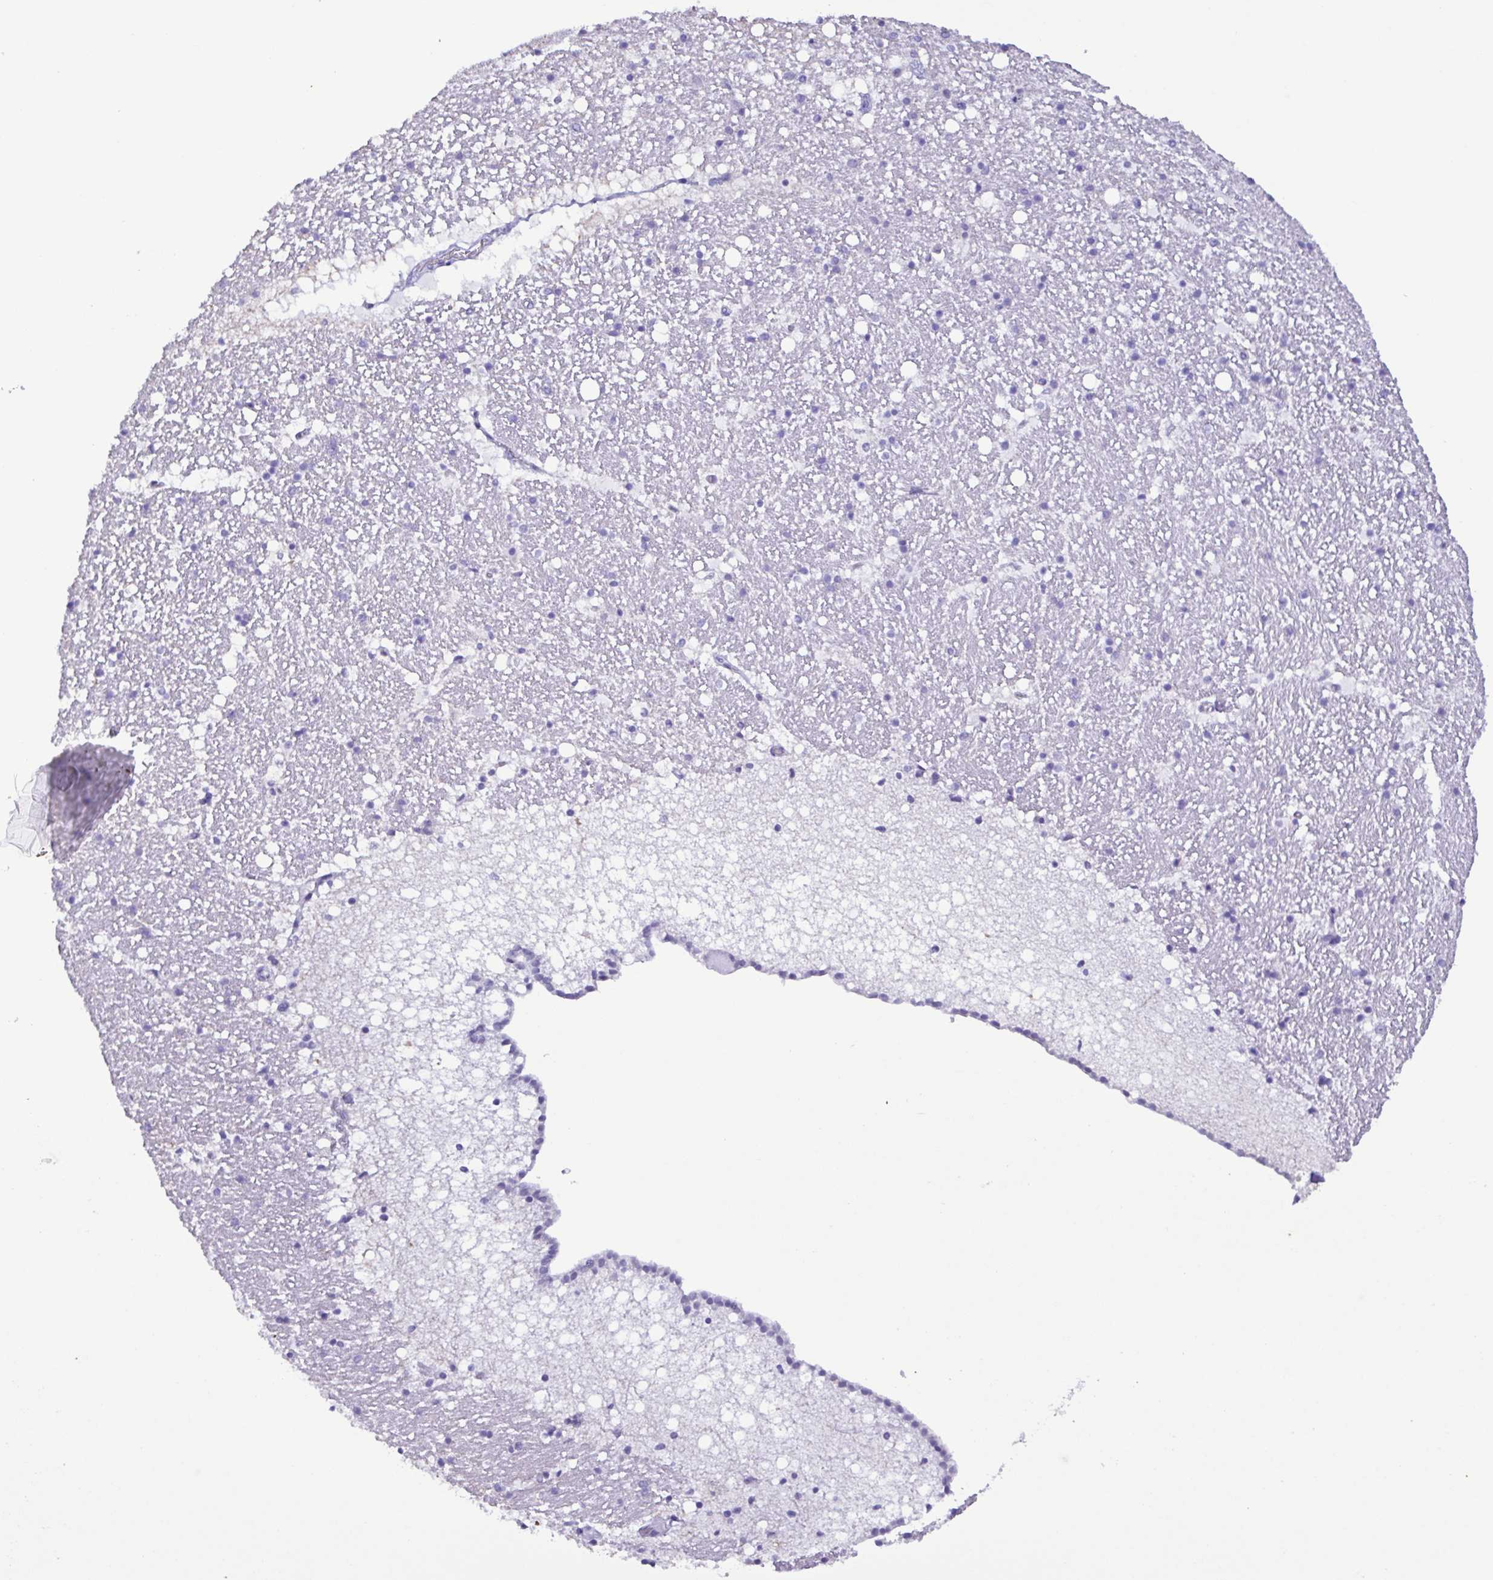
{"staining": {"intensity": "negative", "quantity": "none", "location": "none"}, "tissue": "hippocampus", "cell_type": "Glial cells", "image_type": "normal", "snomed": [{"axis": "morphology", "description": "Normal tissue, NOS"}, {"axis": "topography", "description": "Hippocampus"}], "caption": "Image shows no significant protein expression in glial cells of unremarkable hippocampus.", "gene": "TNNI3", "patient": {"sex": "female", "age": 42}}